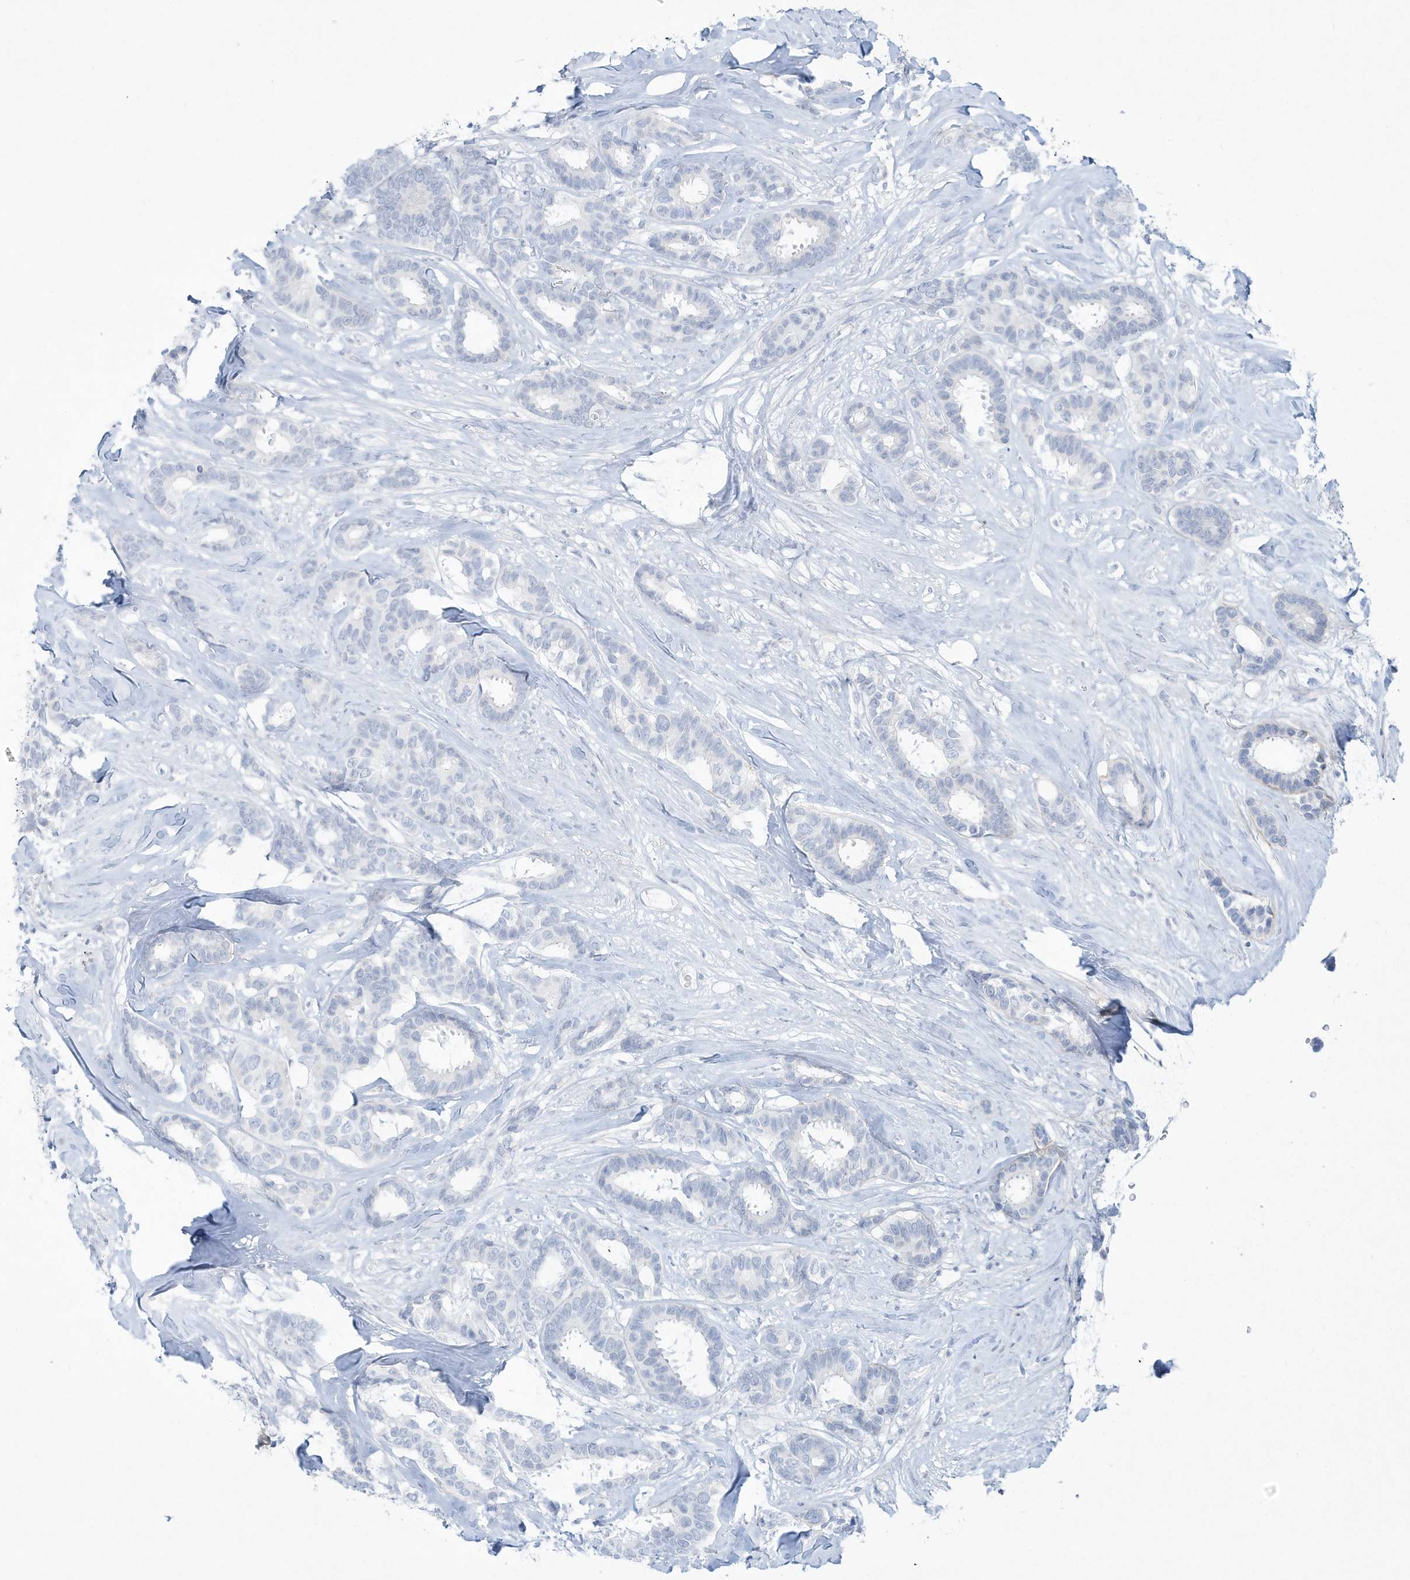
{"staining": {"intensity": "negative", "quantity": "none", "location": "none"}, "tissue": "breast cancer", "cell_type": "Tumor cells", "image_type": "cancer", "snomed": [{"axis": "morphology", "description": "Duct carcinoma"}, {"axis": "topography", "description": "Breast"}], "caption": "High magnification brightfield microscopy of breast cancer (infiltrating ductal carcinoma) stained with DAB (3,3'-diaminobenzidine) (brown) and counterstained with hematoxylin (blue): tumor cells show no significant positivity.", "gene": "PAX6", "patient": {"sex": "female", "age": 87}}